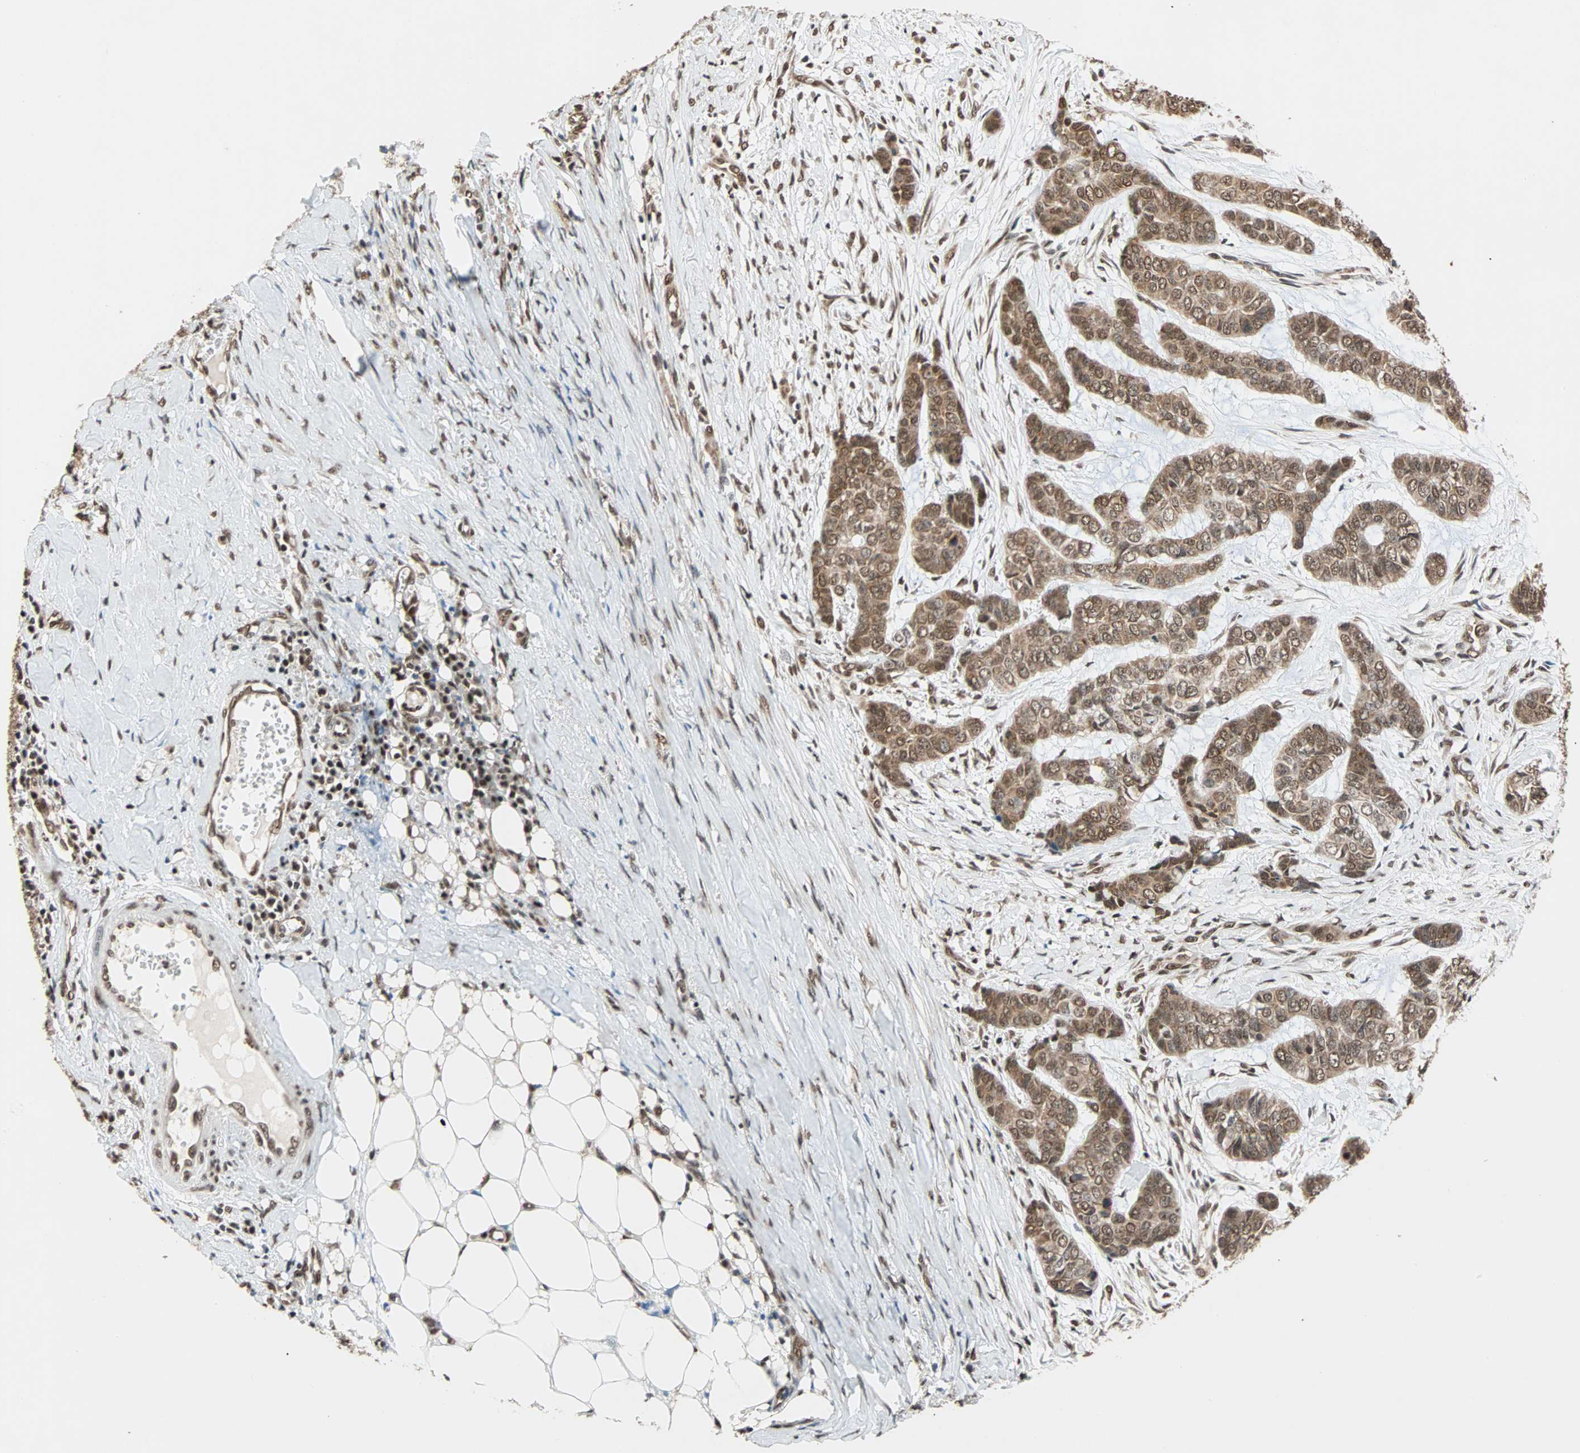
{"staining": {"intensity": "strong", "quantity": ">75%", "location": "cytoplasmic/membranous,nuclear"}, "tissue": "skin cancer", "cell_type": "Tumor cells", "image_type": "cancer", "snomed": [{"axis": "morphology", "description": "Basal cell carcinoma"}, {"axis": "topography", "description": "Skin"}], "caption": "Immunohistochemical staining of human skin cancer (basal cell carcinoma) reveals strong cytoplasmic/membranous and nuclear protein expression in approximately >75% of tumor cells.", "gene": "DAZAP1", "patient": {"sex": "female", "age": 64}}